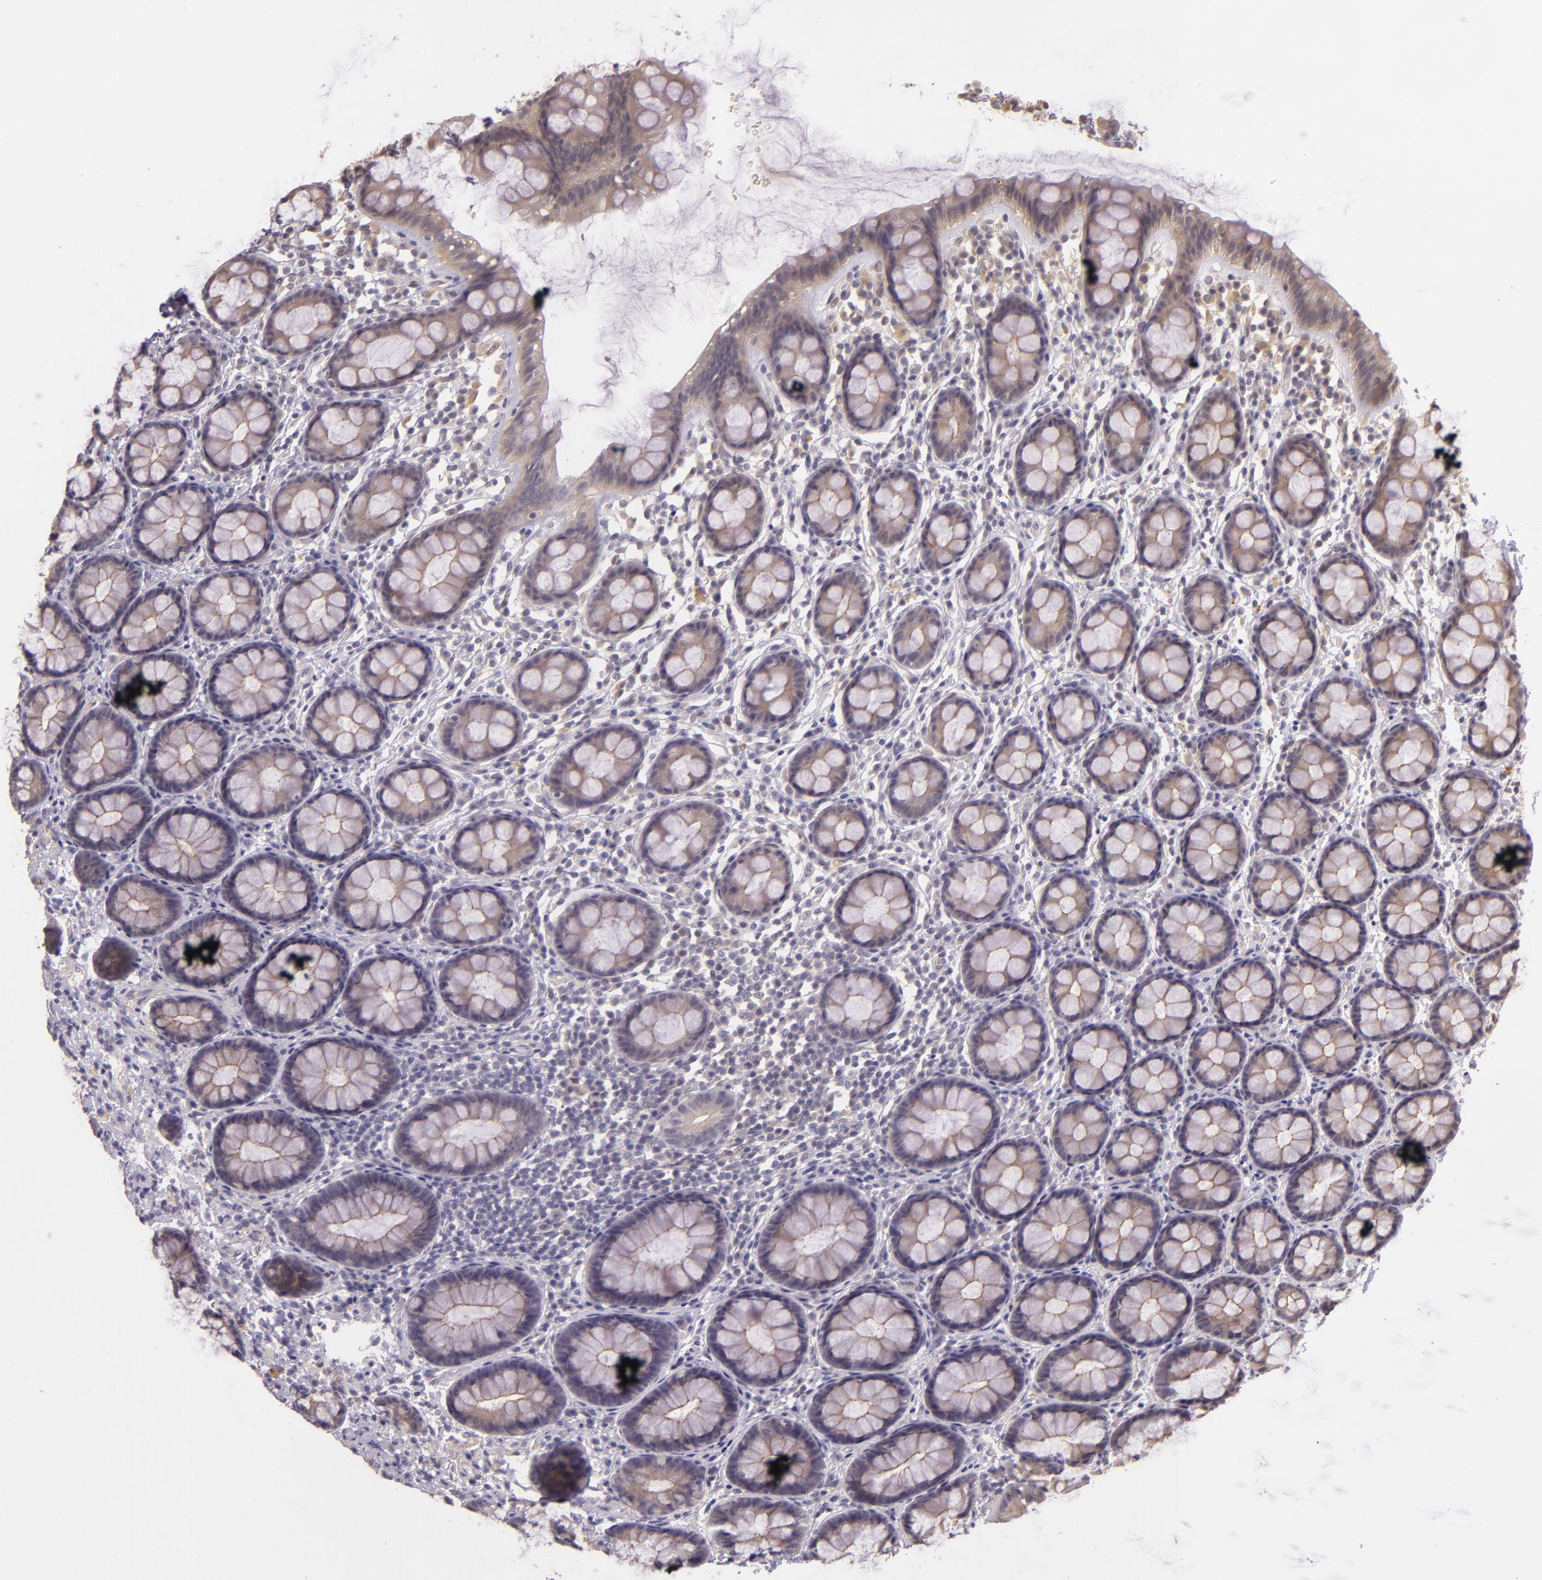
{"staining": {"intensity": "weak", "quantity": ">75%", "location": "cytoplasmic/membranous"}, "tissue": "rectum", "cell_type": "Glandular cells", "image_type": "normal", "snomed": [{"axis": "morphology", "description": "Normal tissue, NOS"}, {"axis": "topography", "description": "Rectum"}], "caption": "Weak cytoplasmic/membranous positivity for a protein is appreciated in about >75% of glandular cells of unremarkable rectum using immunohistochemistry (IHC).", "gene": "ARMH4", "patient": {"sex": "male", "age": 92}}